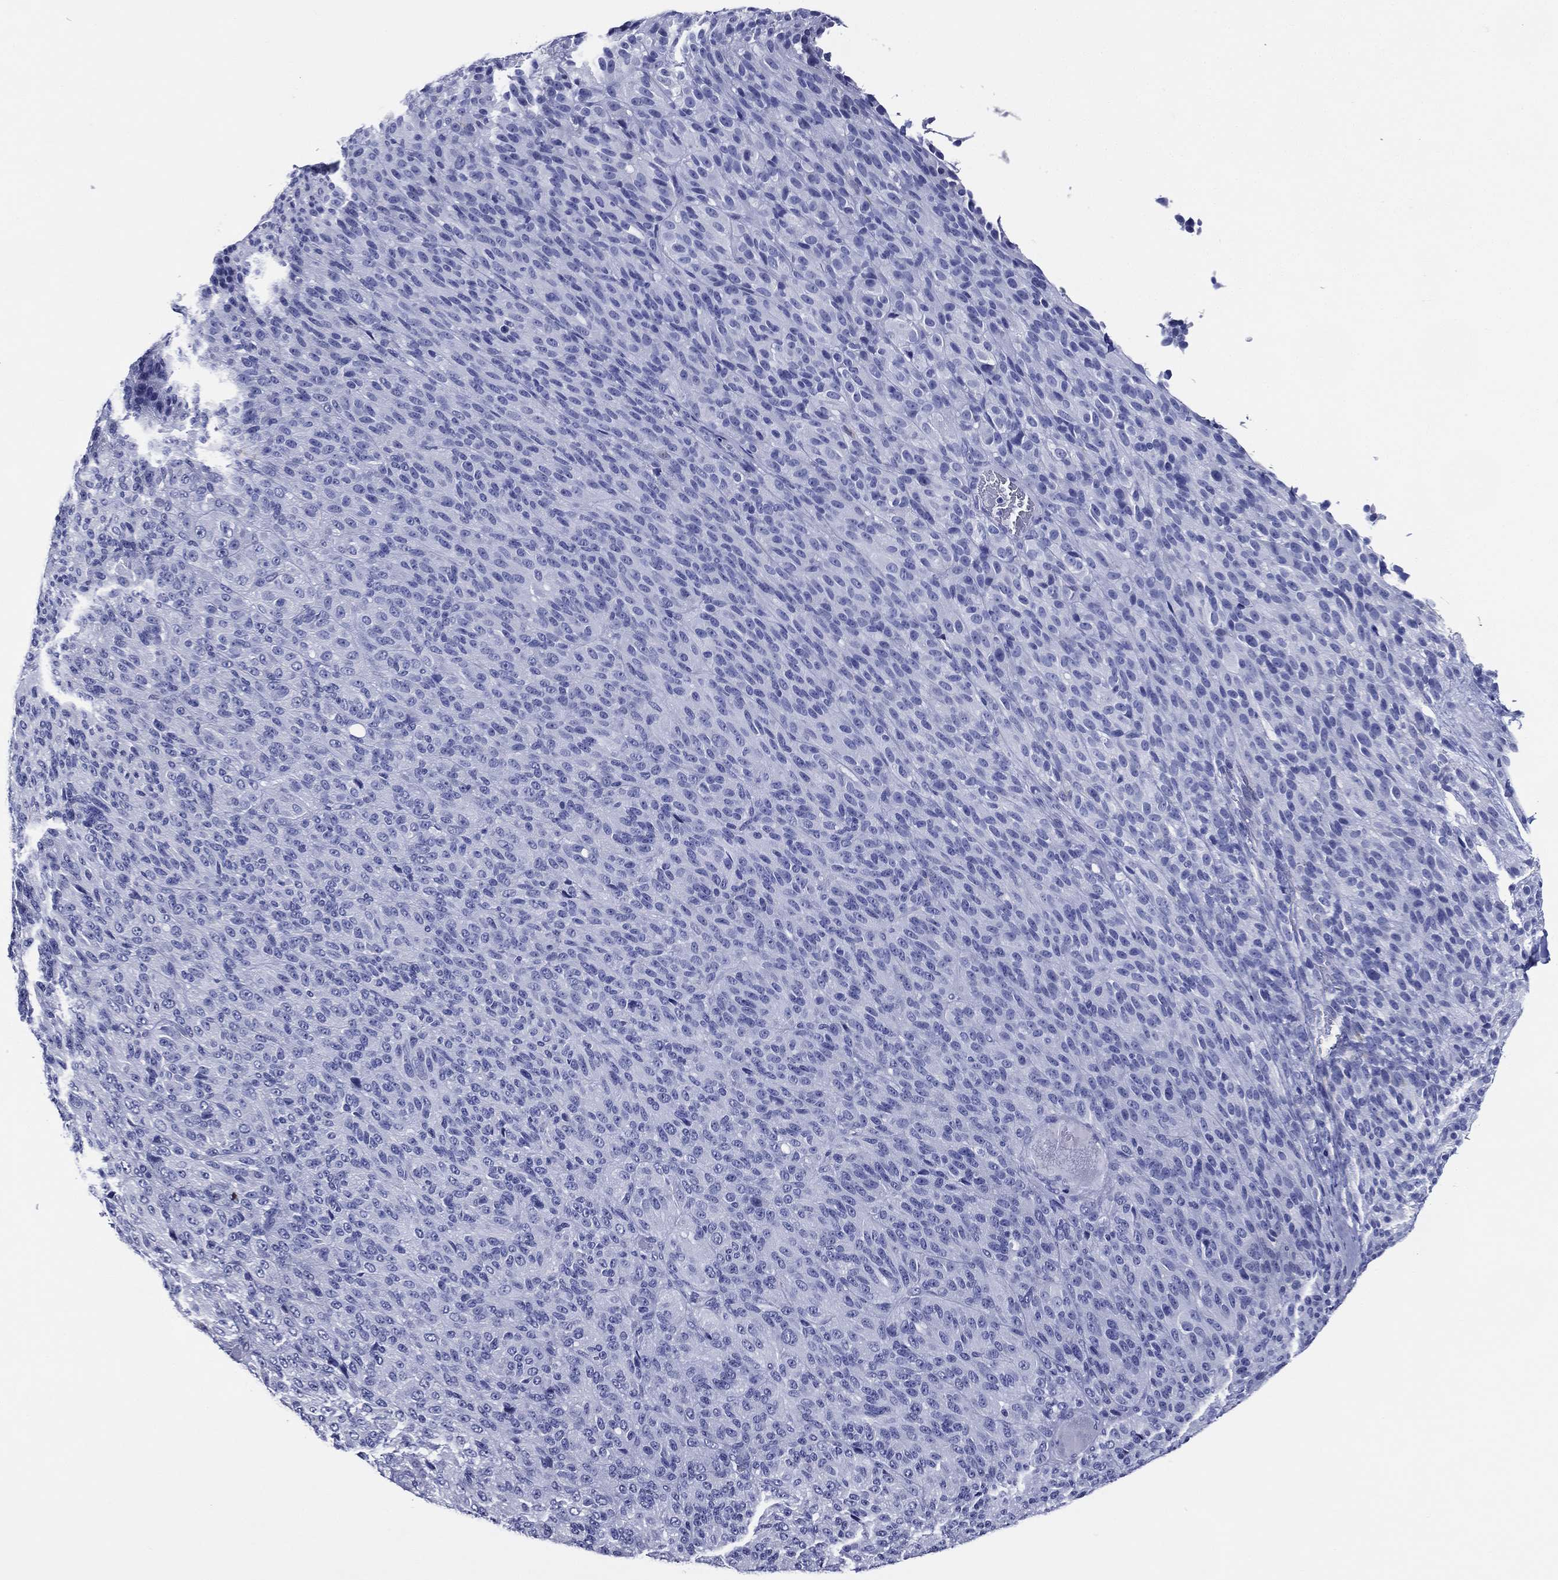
{"staining": {"intensity": "negative", "quantity": "none", "location": "none"}, "tissue": "melanoma", "cell_type": "Tumor cells", "image_type": "cancer", "snomed": [{"axis": "morphology", "description": "Malignant melanoma, Metastatic site"}, {"axis": "topography", "description": "Brain"}], "caption": "High magnification brightfield microscopy of malignant melanoma (metastatic site) stained with DAB (3,3'-diaminobenzidine) (brown) and counterstained with hematoxylin (blue): tumor cells show no significant staining.", "gene": "ACE2", "patient": {"sex": "female", "age": 56}}